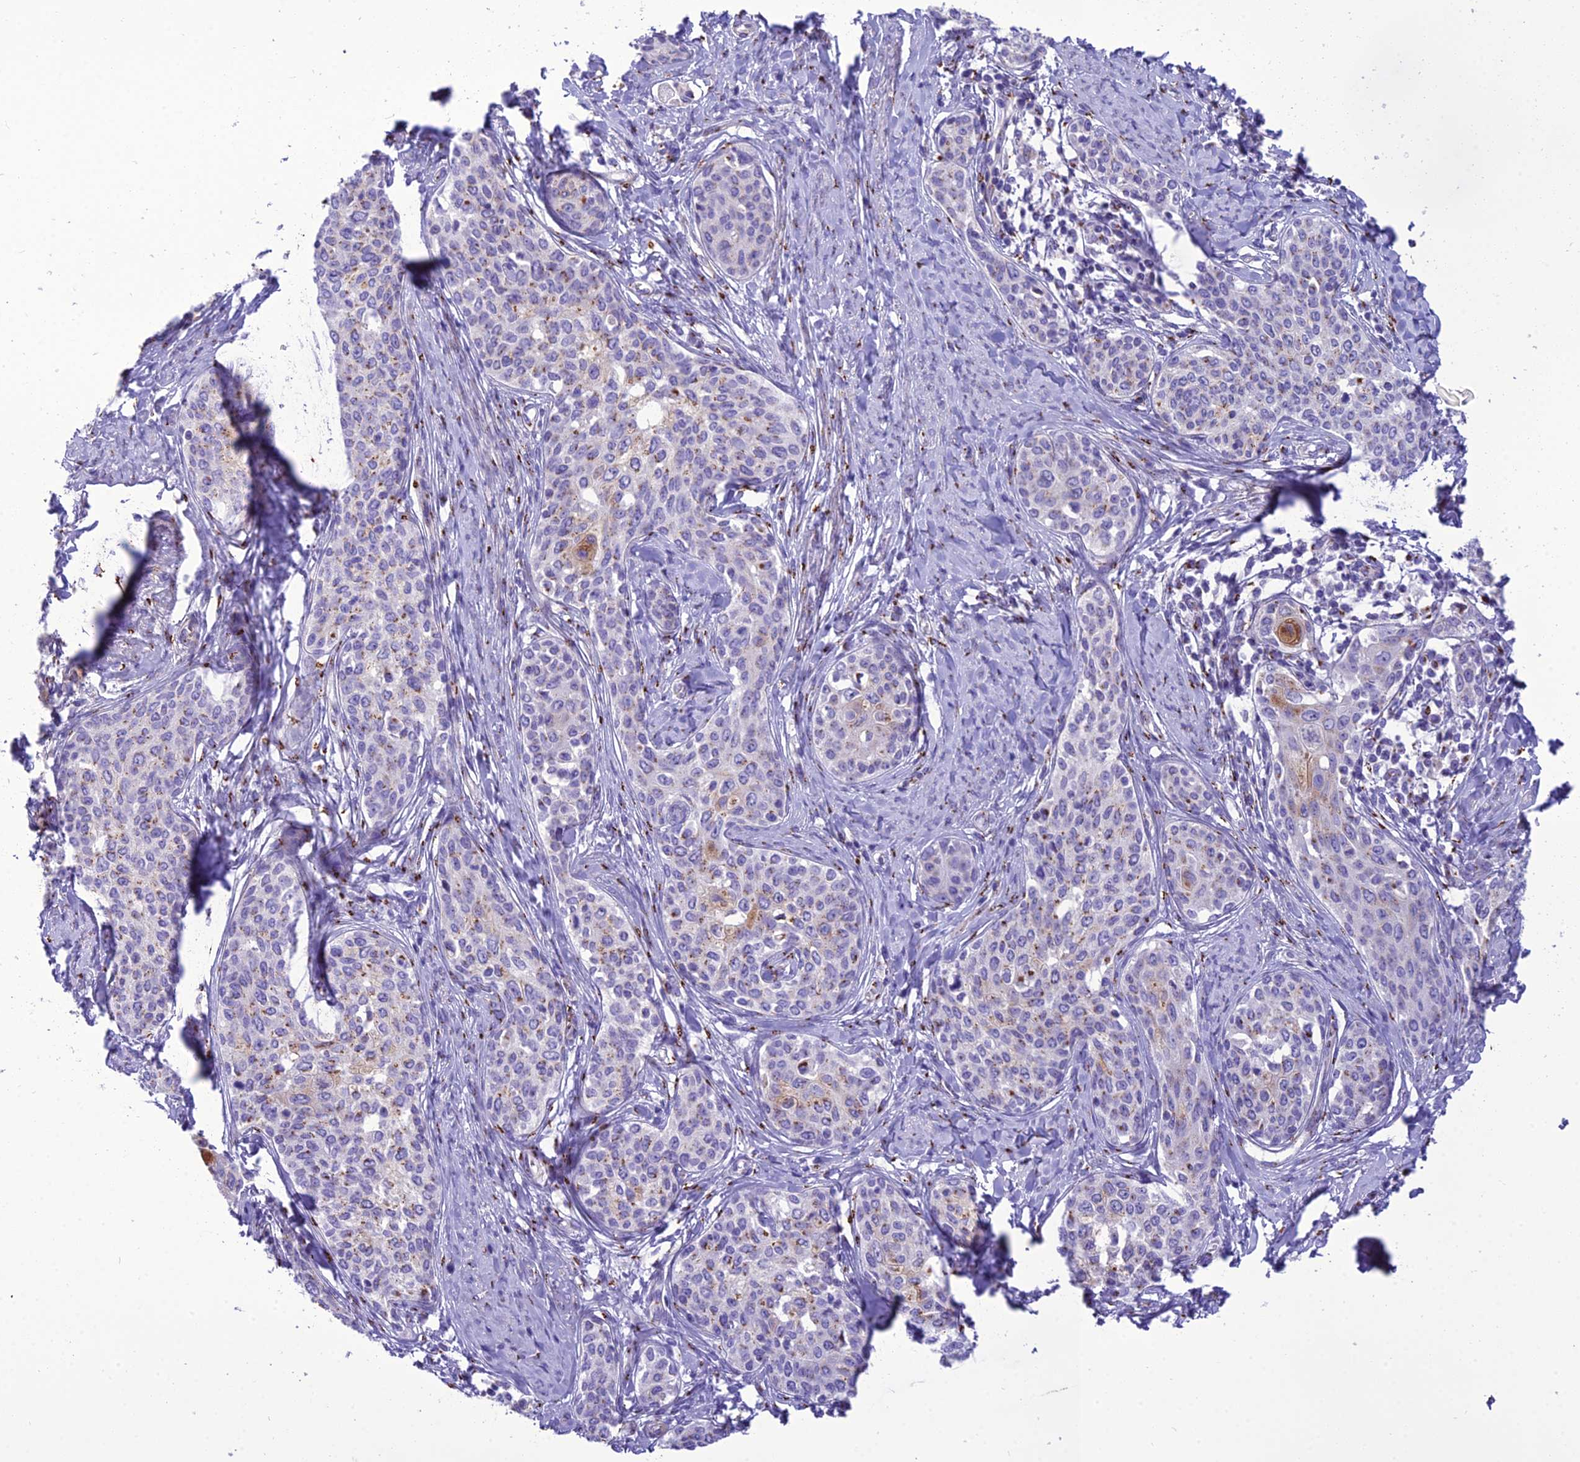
{"staining": {"intensity": "moderate", "quantity": "<25%", "location": "cytoplasmic/membranous"}, "tissue": "cervical cancer", "cell_type": "Tumor cells", "image_type": "cancer", "snomed": [{"axis": "morphology", "description": "Squamous cell carcinoma, NOS"}, {"axis": "morphology", "description": "Adenocarcinoma, NOS"}, {"axis": "topography", "description": "Cervix"}], "caption": "A micrograph showing moderate cytoplasmic/membranous staining in approximately <25% of tumor cells in adenocarcinoma (cervical), as visualized by brown immunohistochemical staining.", "gene": "GOLM2", "patient": {"sex": "female", "age": 52}}